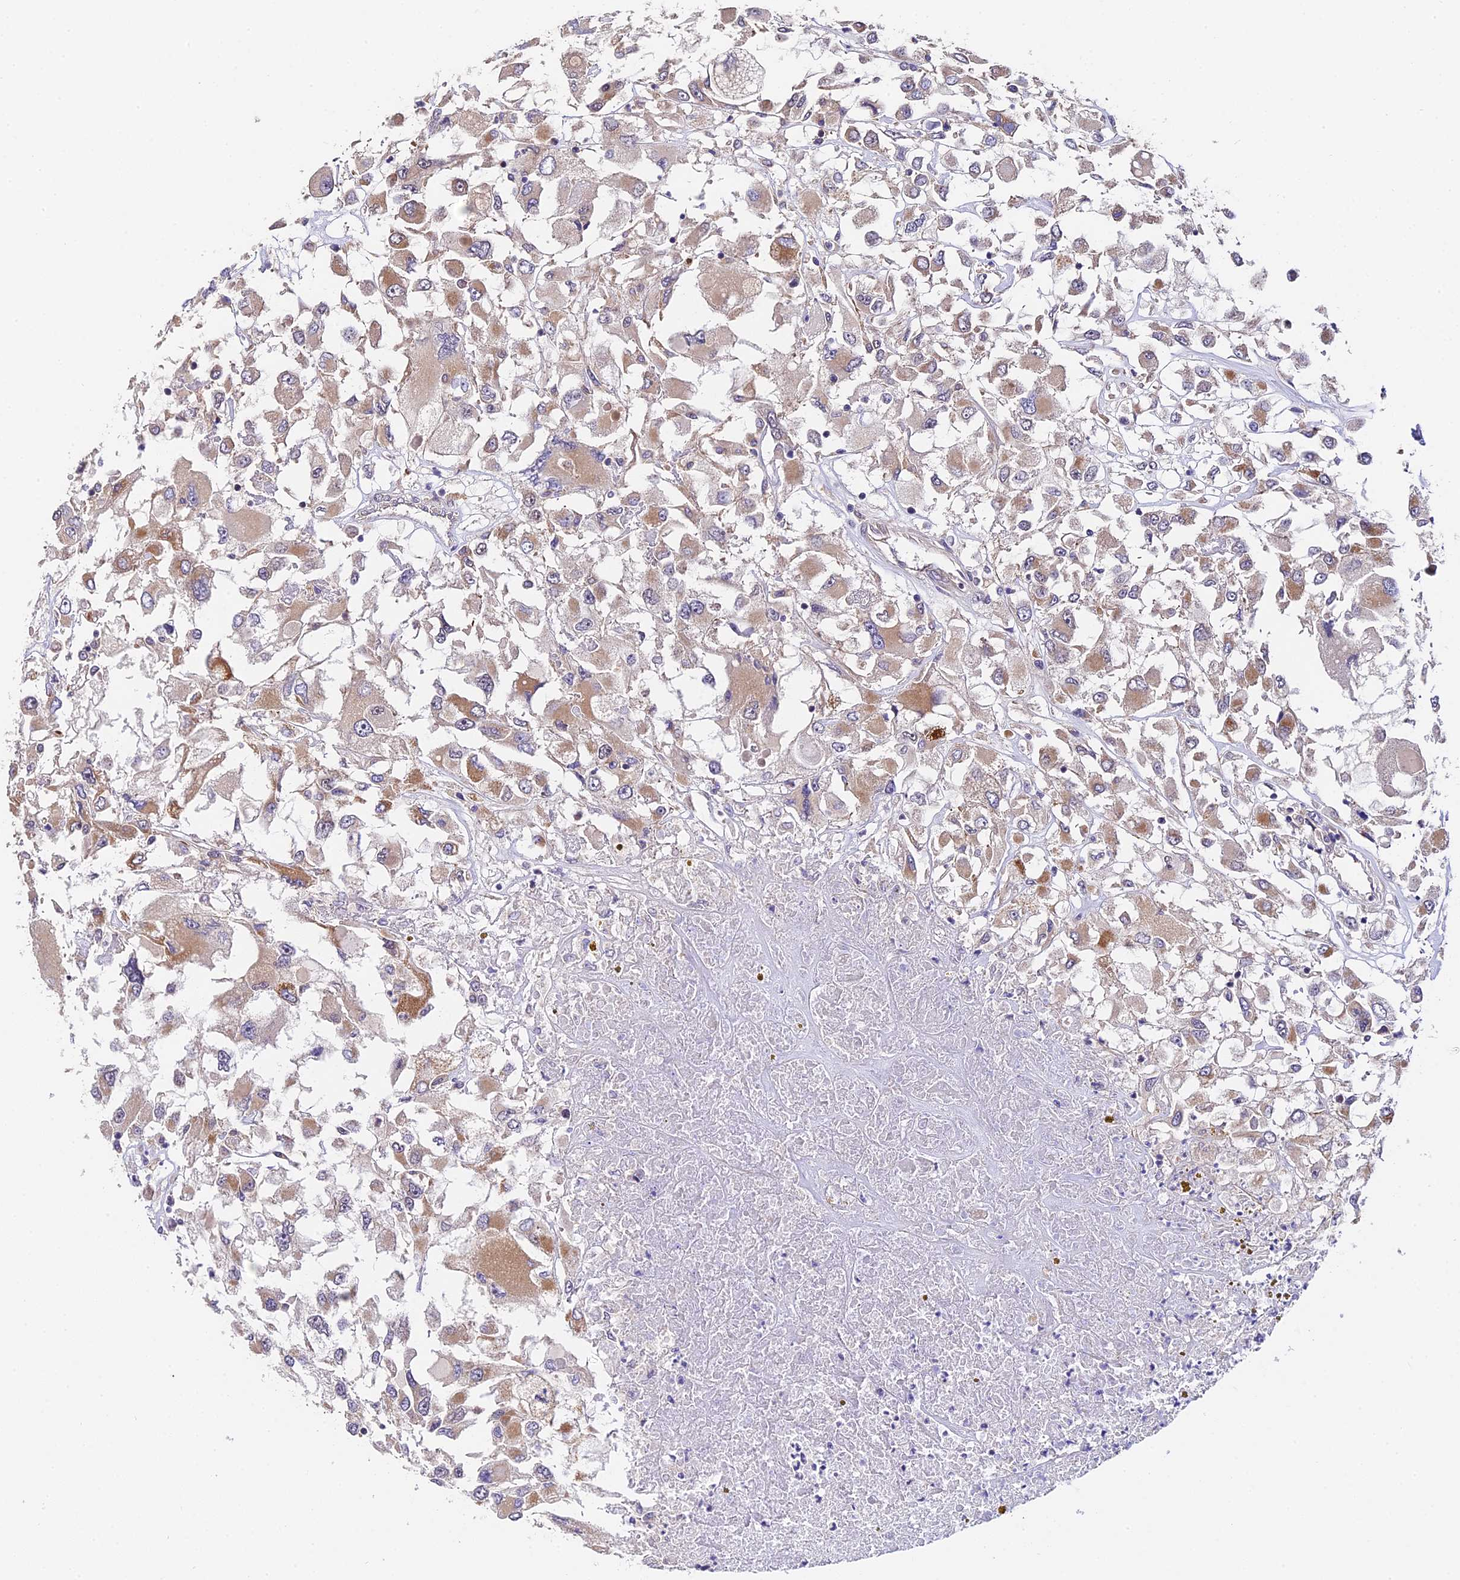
{"staining": {"intensity": "moderate", "quantity": "<25%", "location": "cytoplasmic/membranous"}, "tissue": "renal cancer", "cell_type": "Tumor cells", "image_type": "cancer", "snomed": [{"axis": "morphology", "description": "Adenocarcinoma, NOS"}, {"axis": "topography", "description": "Kidney"}], "caption": "Renal cancer was stained to show a protein in brown. There is low levels of moderate cytoplasmic/membranous staining in about <25% of tumor cells.", "gene": "TRMT1", "patient": {"sex": "female", "age": 52}}